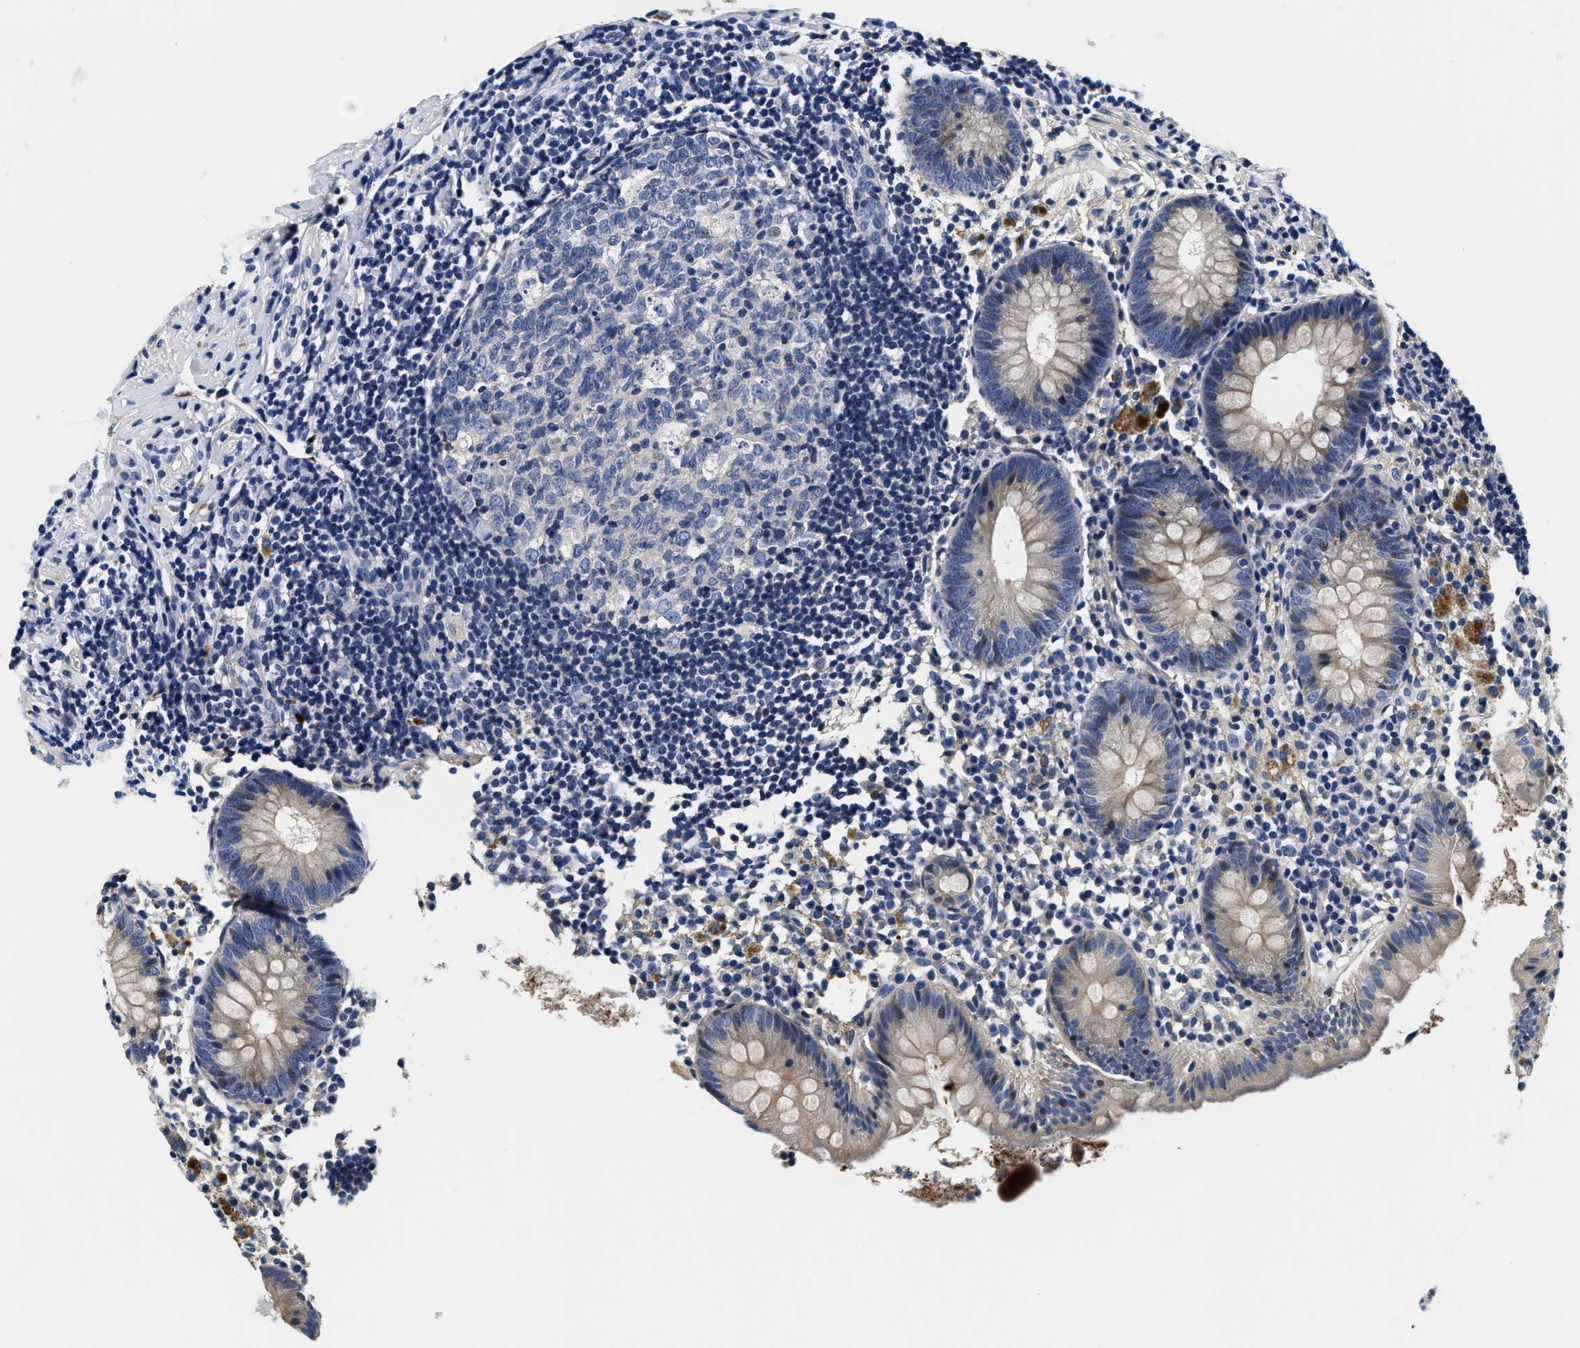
{"staining": {"intensity": "weak", "quantity": "<25%", "location": "cytoplasmic/membranous"}, "tissue": "appendix", "cell_type": "Glandular cells", "image_type": "normal", "snomed": [{"axis": "morphology", "description": "Normal tissue, NOS"}, {"axis": "topography", "description": "Appendix"}], "caption": "There is no significant positivity in glandular cells of appendix. (Brightfield microscopy of DAB (3,3'-diaminobenzidine) IHC at high magnification).", "gene": "ANKIB1", "patient": {"sex": "female", "age": 20}}